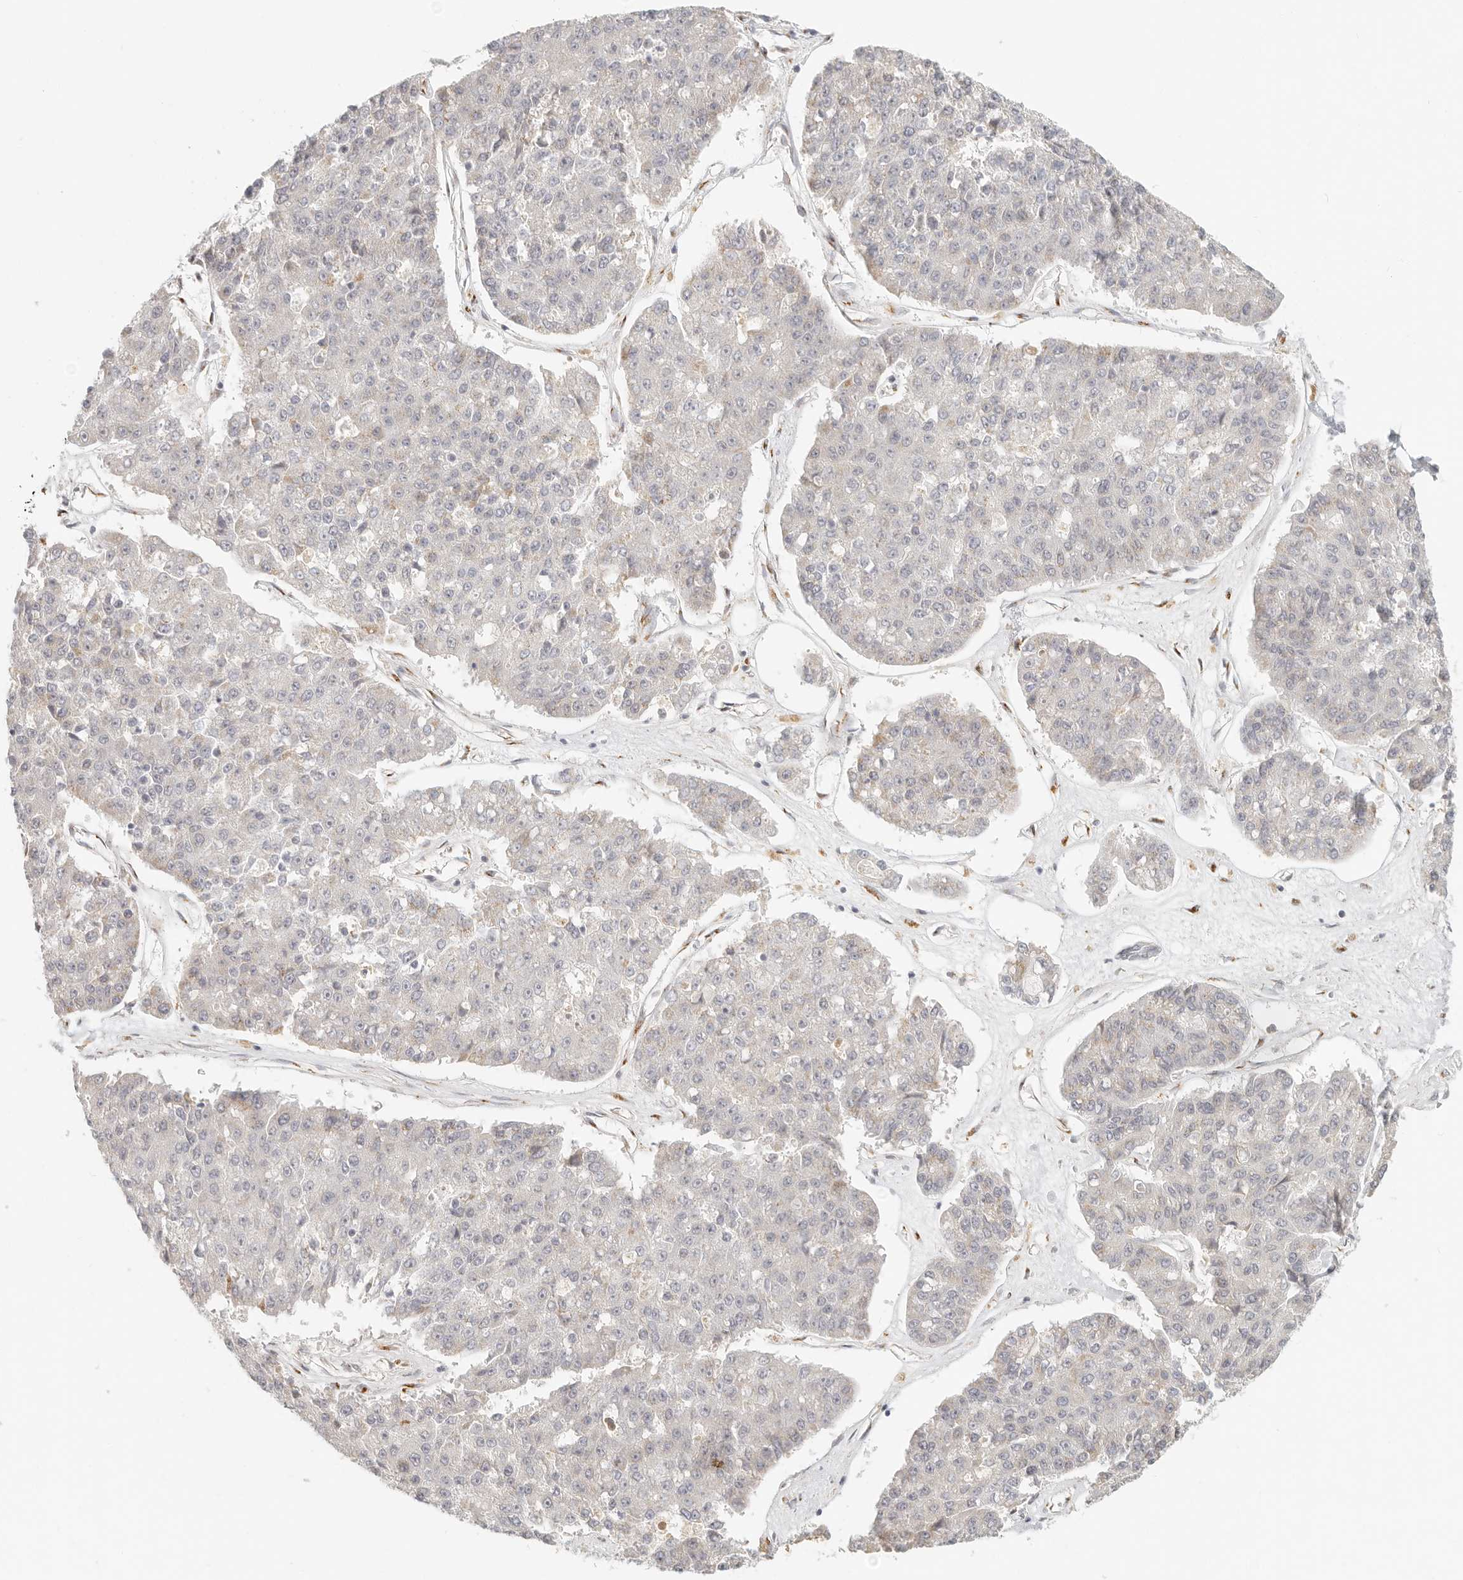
{"staining": {"intensity": "weak", "quantity": "25%-75%", "location": "cytoplasmic/membranous"}, "tissue": "pancreatic cancer", "cell_type": "Tumor cells", "image_type": "cancer", "snomed": [{"axis": "morphology", "description": "Adenocarcinoma, NOS"}, {"axis": "topography", "description": "Pancreas"}], "caption": "Pancreatic cancer (adenocarcinoma) stained with a protein marker displays weak staining in tumor cells.", "gene": "FAM20B", "patient": {"sex": "male", "age": 50}}